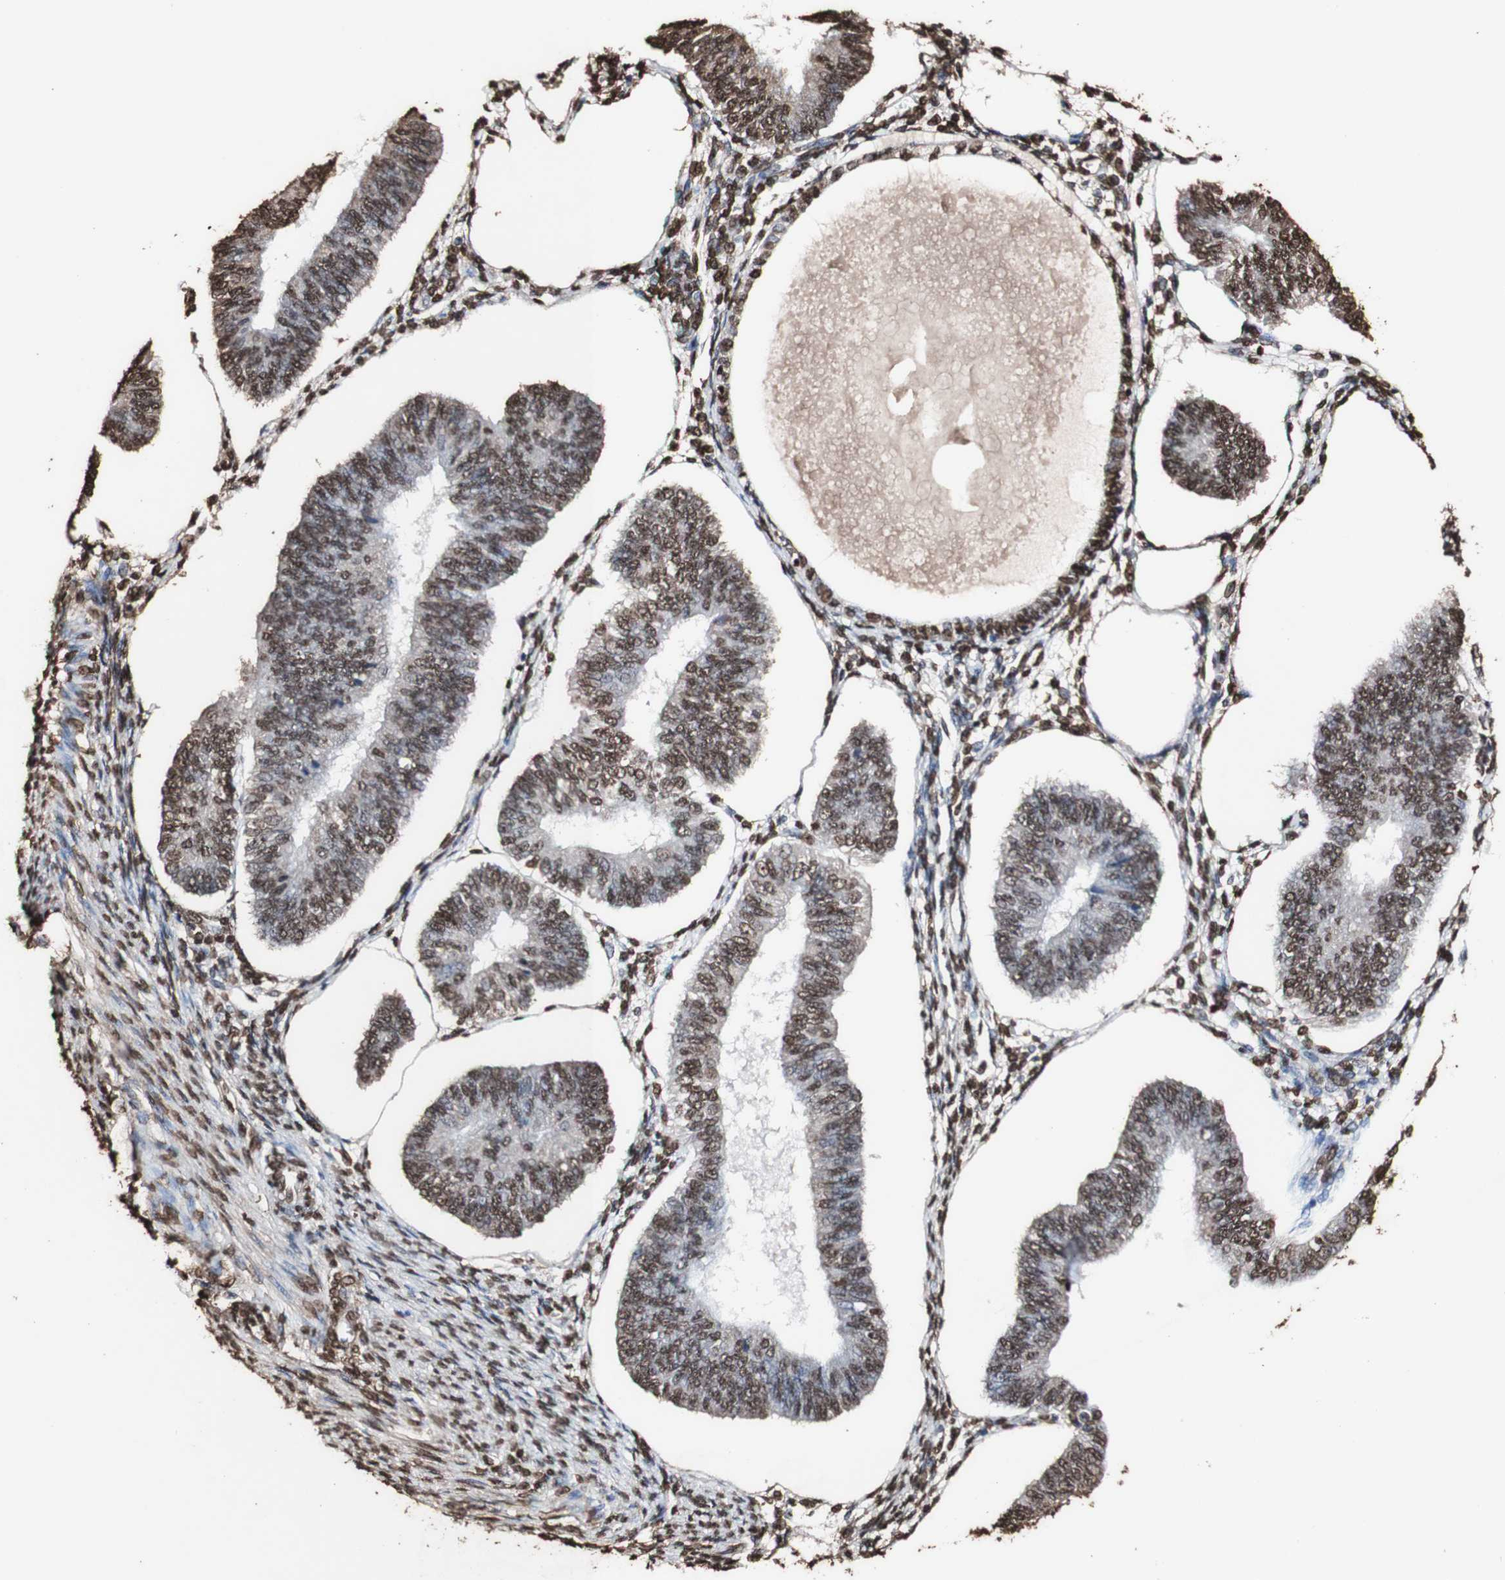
{"staining": {"intensity": "strong", "quantity": ">75%", "location": "cytoplasmic/membranous,nuclear"}, "tissue": "endometrial cancer", "cell_type": "Tumor cells", "image_type": "cancer", "snomed": [{"axis": "morphology", "description": "Adenocarcinoma, NOS"}, {"axis": "topography", "description": "Endometrium"}], "caption": "A brown stain labels strong cytoplasmic/membranous and nuclear positivity of a protein in human adenocarcinoma (endometrial) tumor cells.", "gene": "PIDD1", "patient": {"sex": "female", "age": 58}}